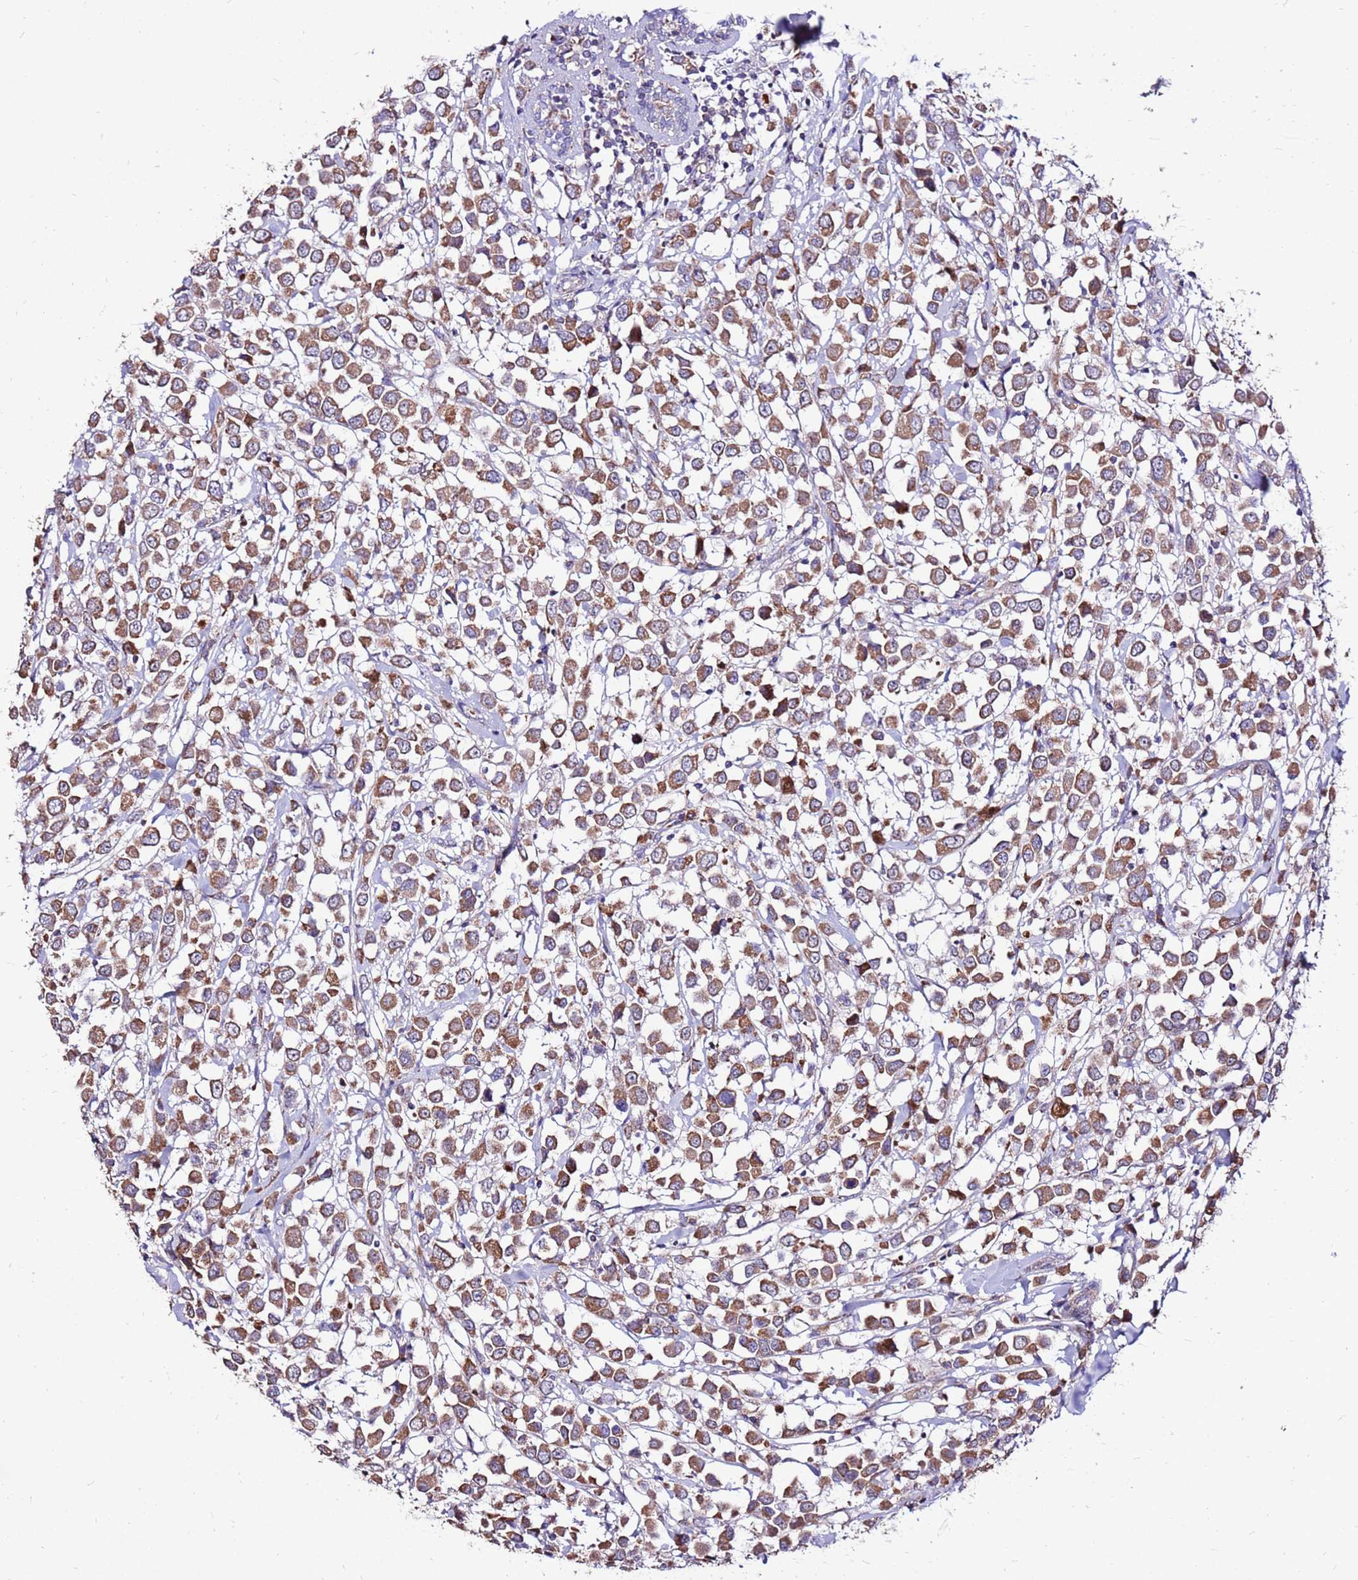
{"staining": {"intensity": "strong", "quantity": "25%-75%", "location": "cytoplasmic/membranous"}, "tissue": "breast cancer", "cell_type": "Tumor cells", "image_type": "cancer", "snomed": [{"axis": "morphology", "description": "Duct carcinoma"}, {"axis": "topography", "description": "Breast"}], "caption": "Tumor cells show high levels of strong cytoplasmic/membranous staining in approximately 25%-75% of cells in human intraductal carcinoma (breast).", "gene": "SPSB3", "patient": {"sex": "female", "age": 61}}